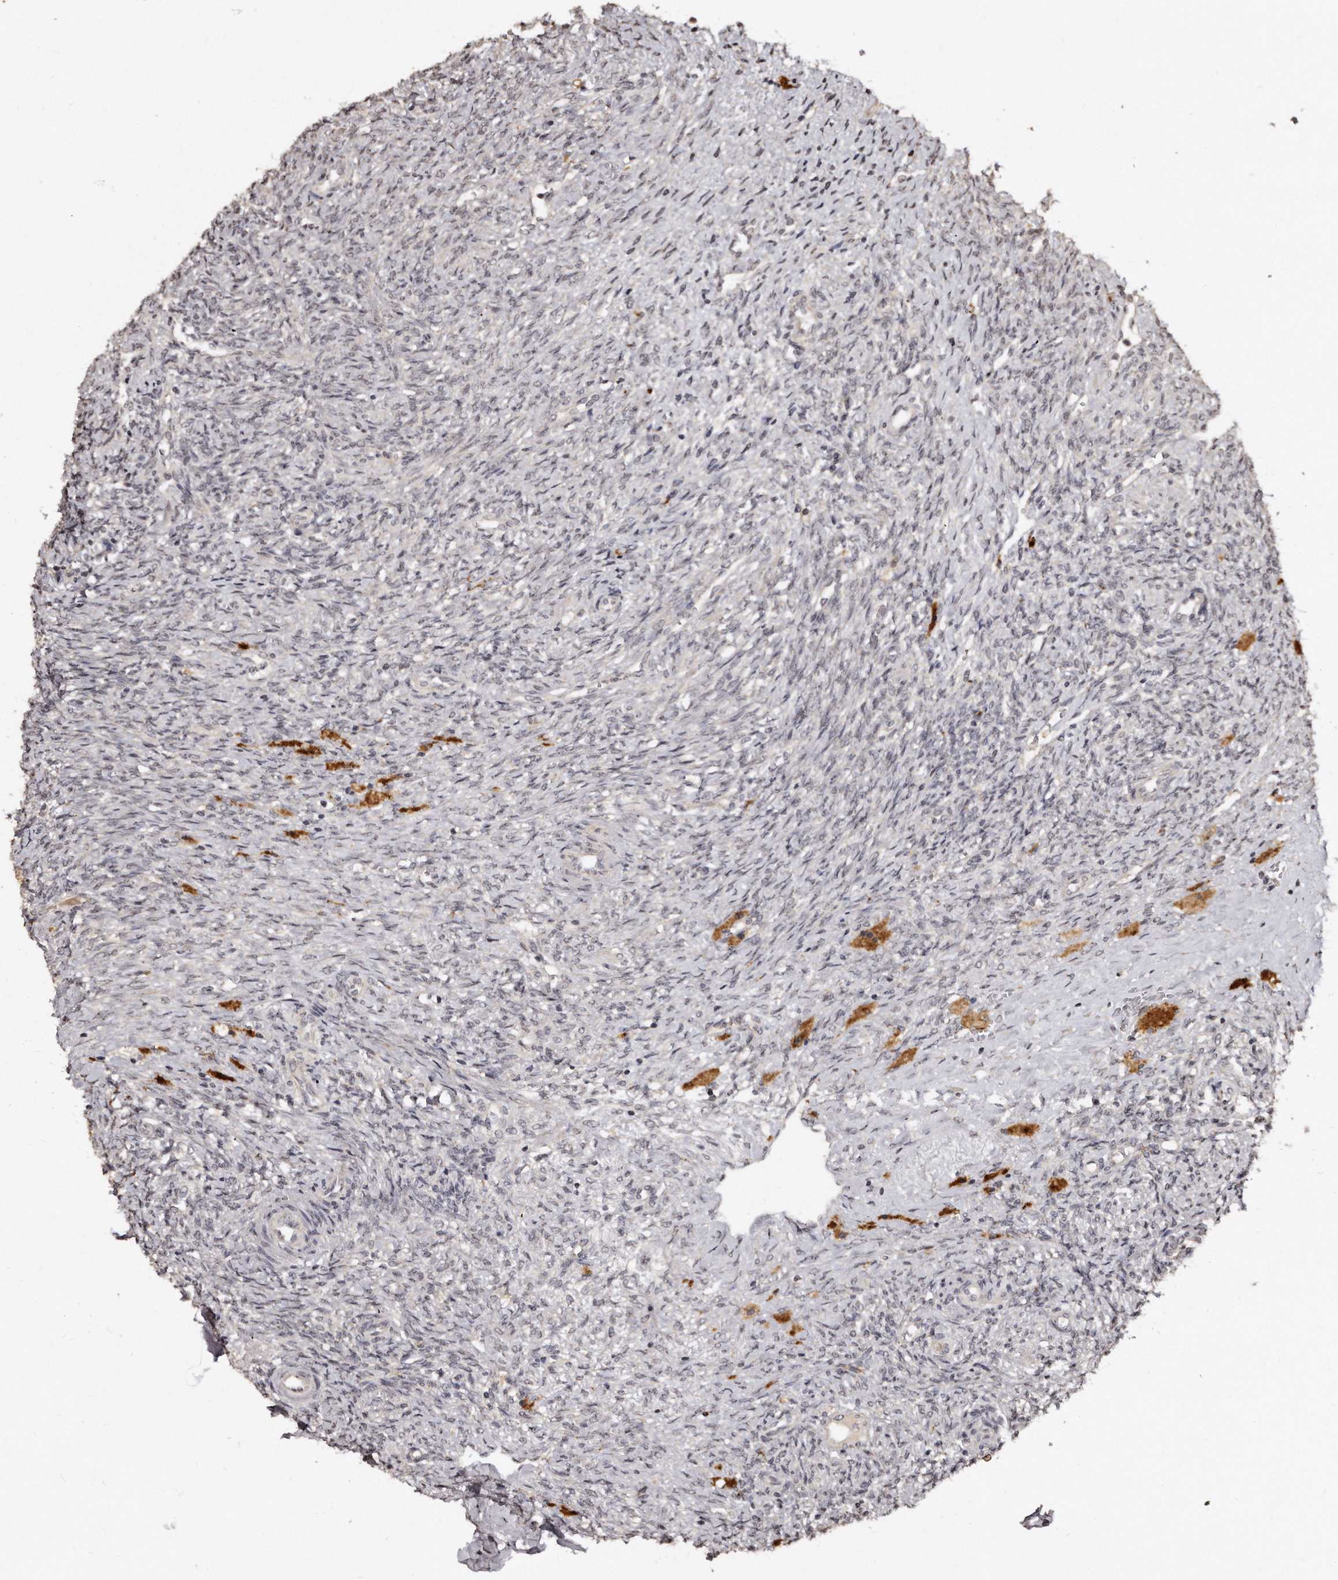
{"staining": {"intensity": "negative", "quantity": "none", "location": "none"}, "tissue": "ovary", "cell_type": "Ovarian stroma cells", "image_type": "normal", "snomed": [{"axis": "morphology", "description": "Normal tissue, NOS"}, {"axis": "topography", "description": "Ovary"}], "caption": "Immunohistochemistry (IHC) of normal human ovary shows no positivity in ovarian stroma cells.", "gene": "TSHR", "patient": {"sex": "female", "age": 41}}